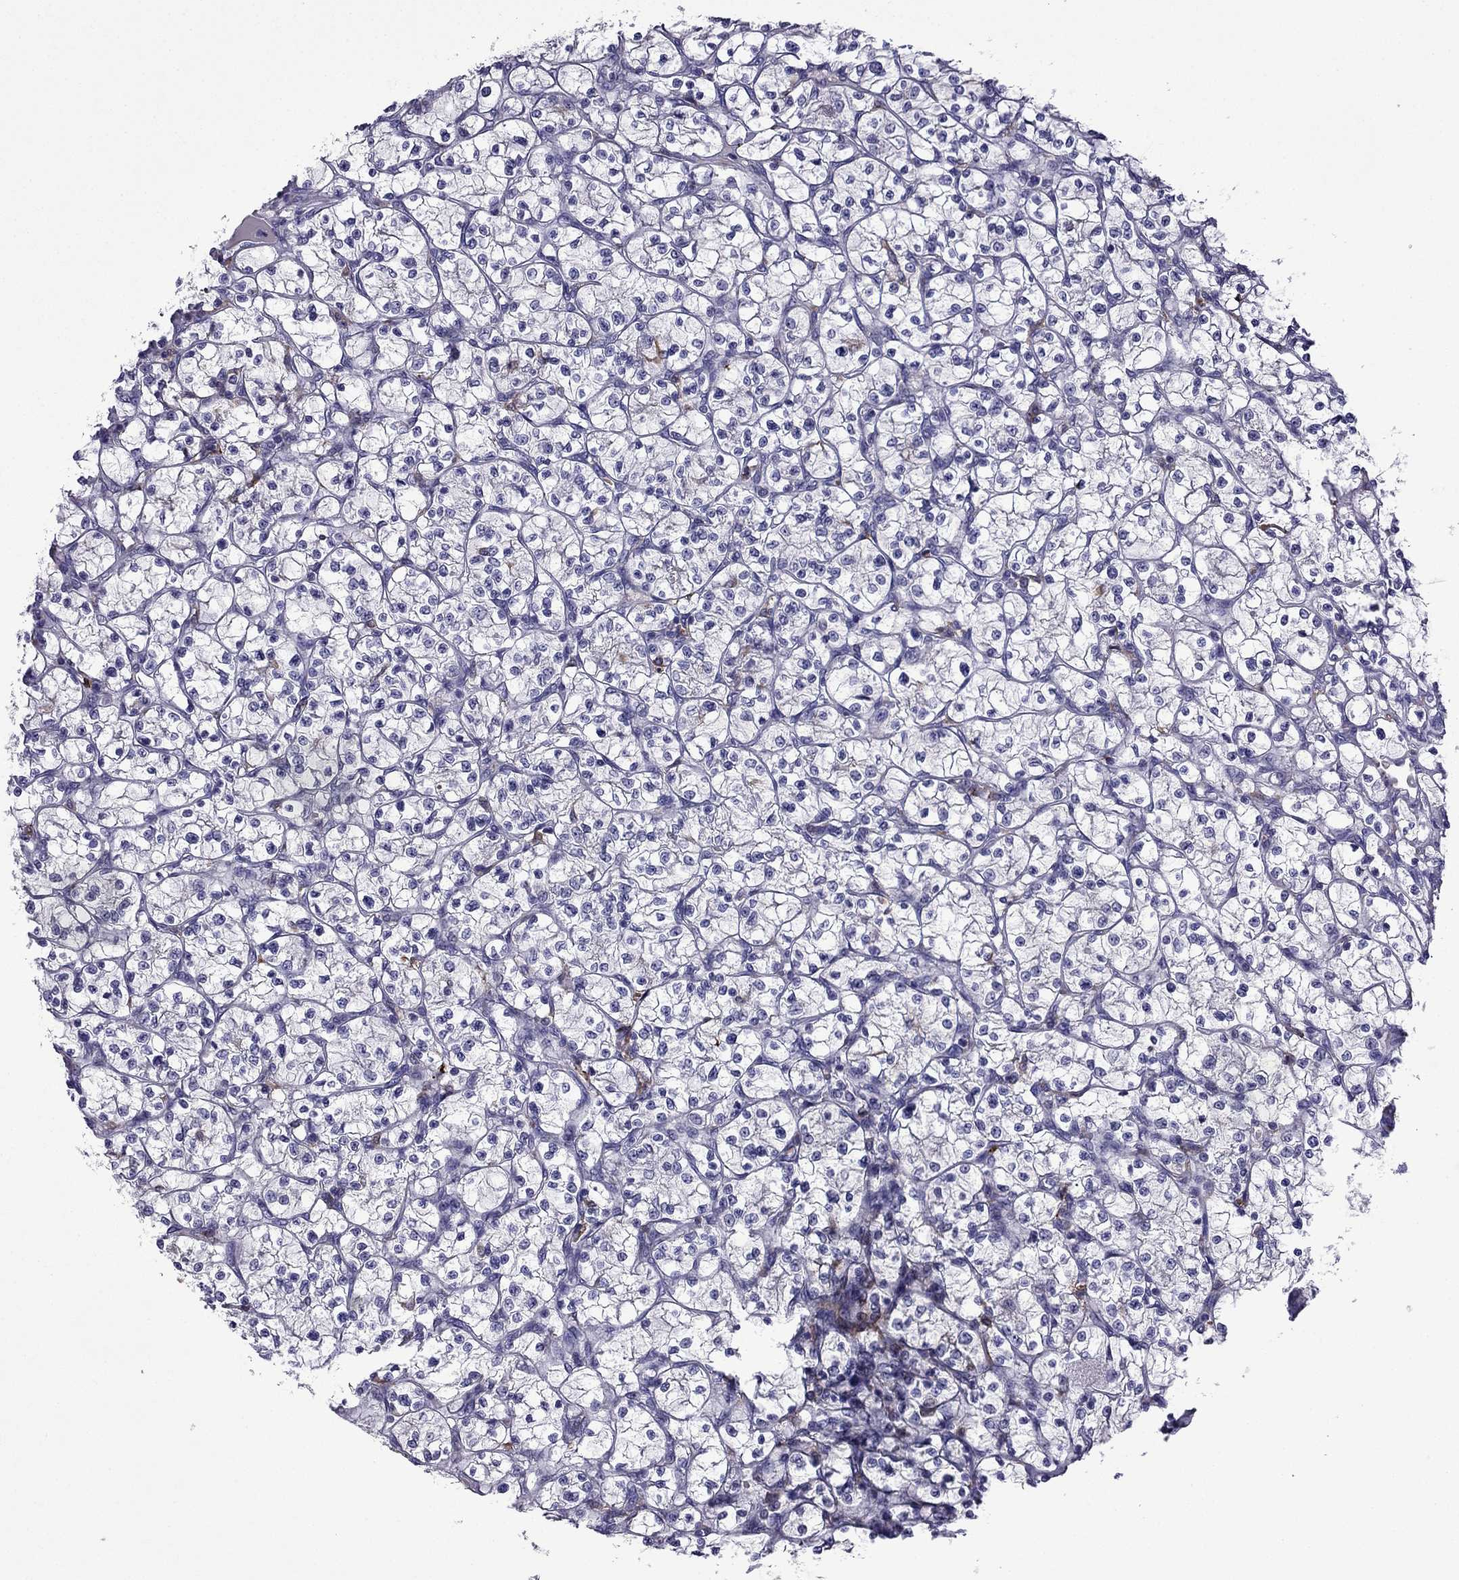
{"staining": {"intensity": "negative", "quantity": "none", "location": "none"}, "tissue": "renal cancer", "cell_type": "Tumor cells", "image_type": "cancer", "snomed": [{"axis": "morphology", "description": "Adenocarcinoma, NOS"}, {"axis": "topography", "description": "Kidney"}], "caption": "An image of human renal cancer (adenocarcinoma) is negative for staining in tumor cells.", "gene": "TSSK4", "patient": {"sex": "female", "age": 64}}